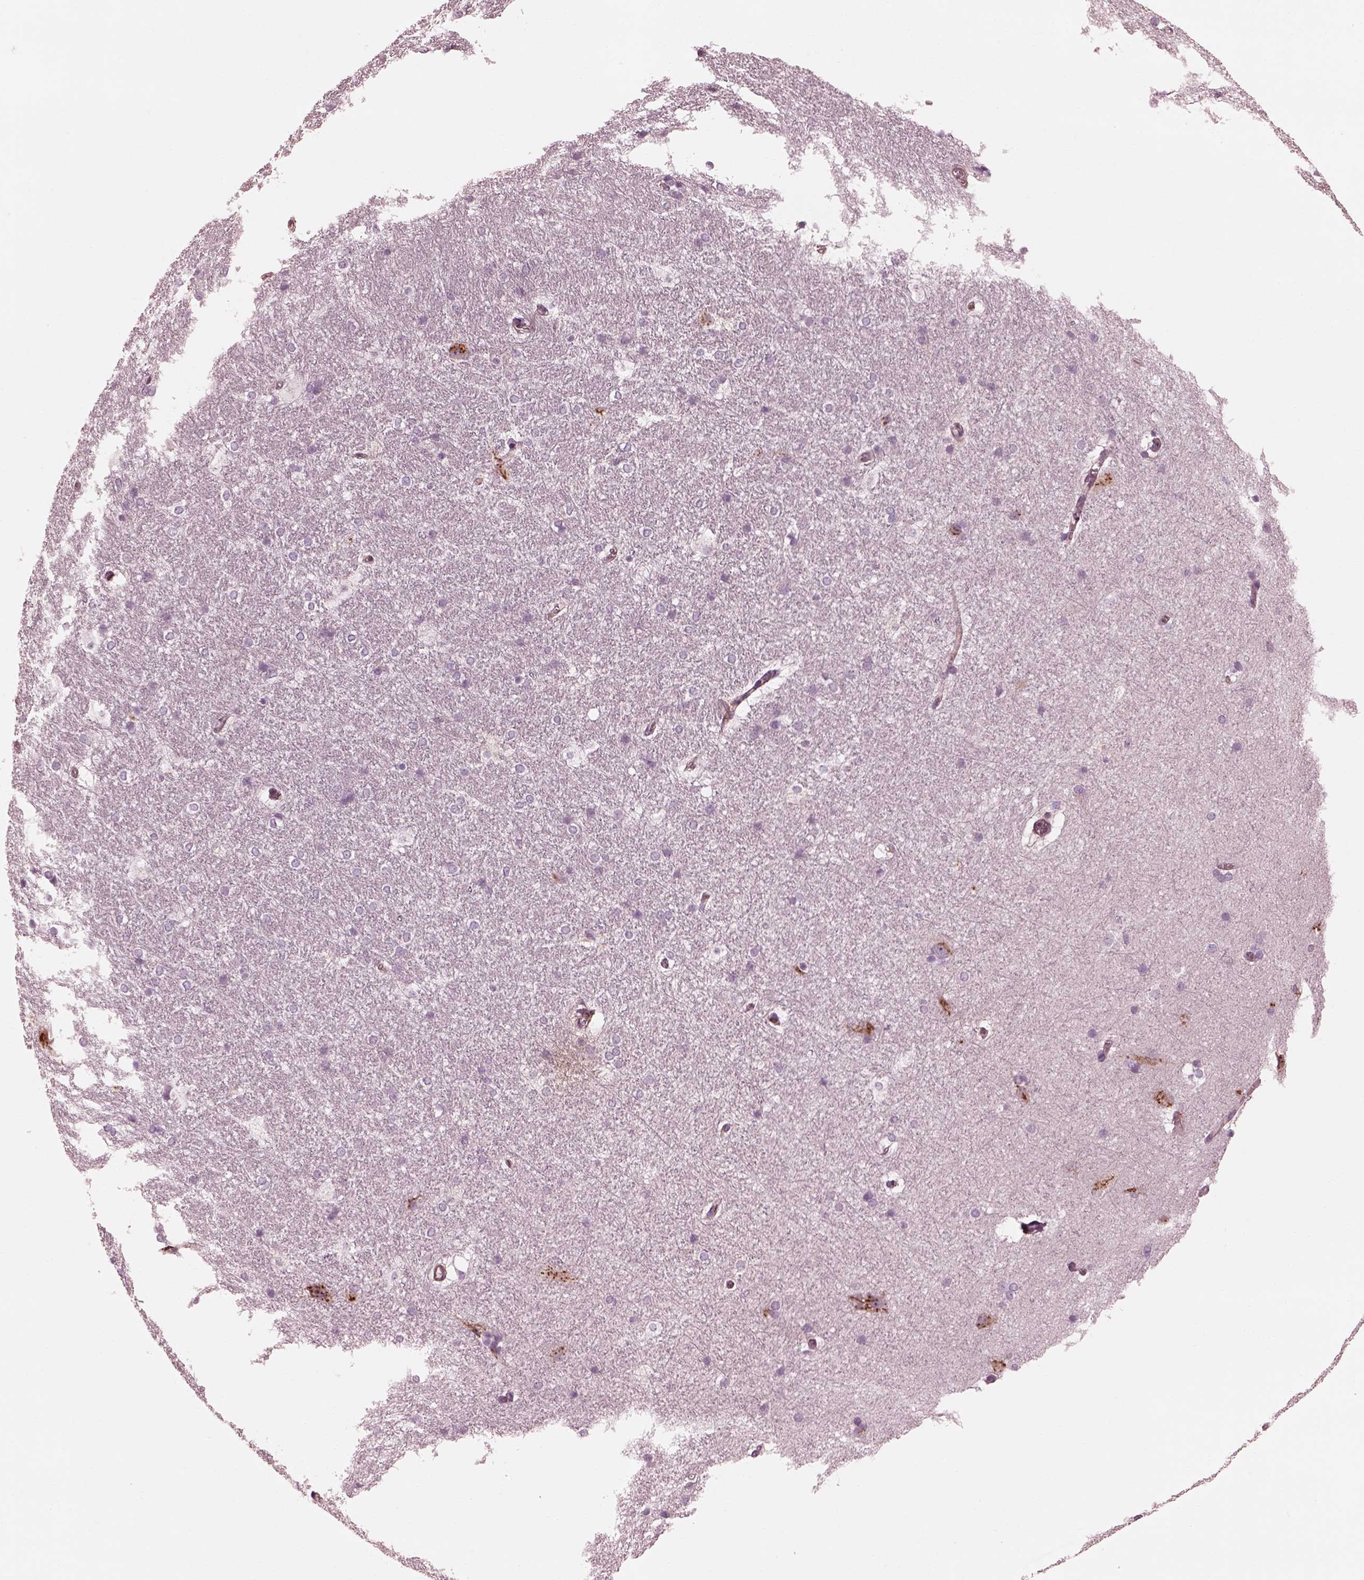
{"staining": {"intensity": "negative", "quantity": "none", "location": "none"}, "tissue": "hippocampus", "cell_type": "Glial cells", "image_type": "normal", "snomed": [{"axis": "morphology", "description": "Normal tissue, NOS"}, {"axis": "topography", "description": "Cerebral cortex"}, {"axis": "topography", "description": "Hippocampus"}], "caption": "This histopathology image is of unremarkable hippocampus stained with IHC to label a protein in brown with the nuclei are counter-stained blue. There is no expression in glial cells. (Immunohistochemistry, brightfield microscopy, high magnification).", "gene": "ELAPOR1", "patient": {"sex": "female", "age": 19}}